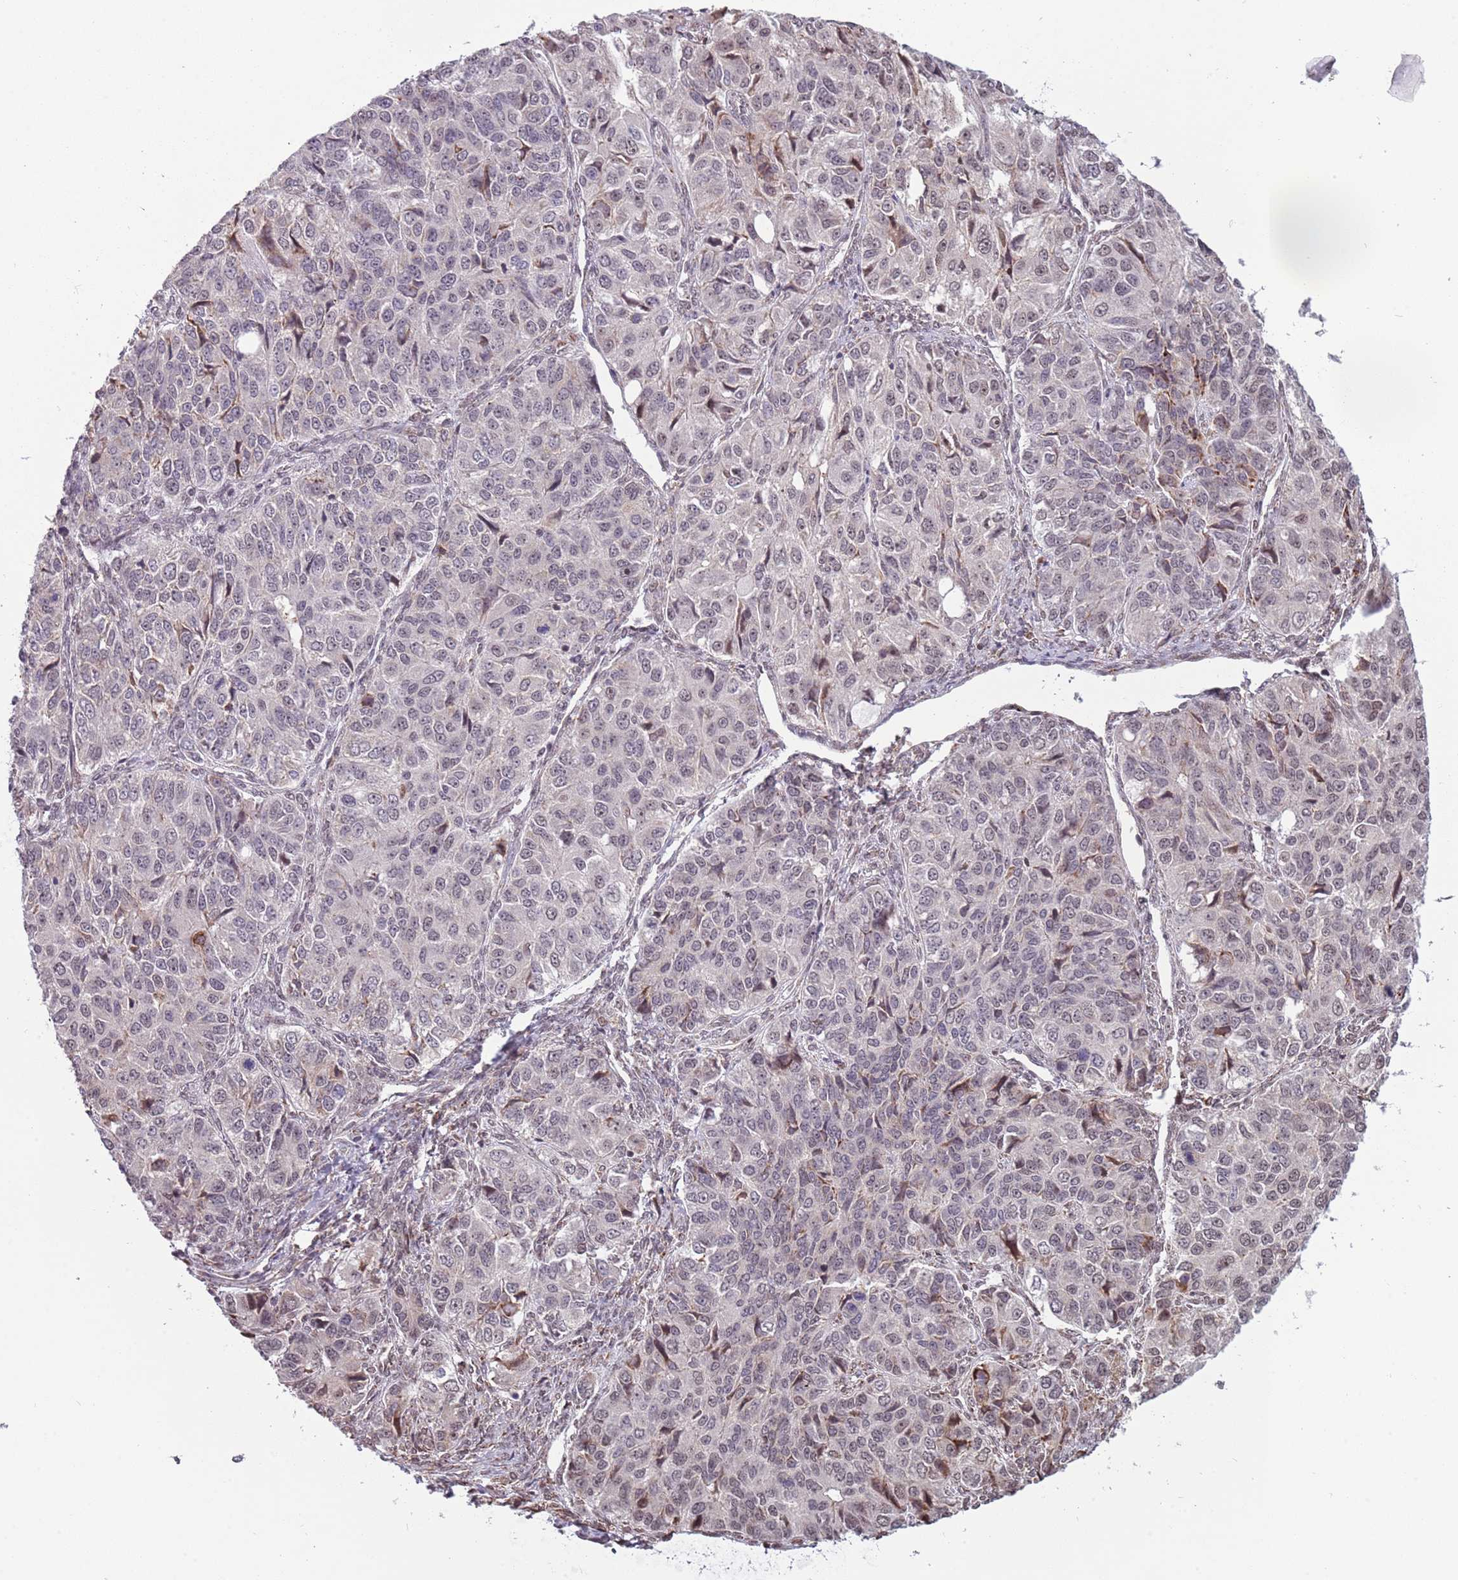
{"staining": {"intensity": "weak", "quantity": "<25%", "location": "nuclear"}, "tissue": "ovarian cancer", "cell_type": "Tumor cells", "image_type": "cancer", "snomed": [{"axis": "morphology", "description": "Carcinoma, endometroid"}, {"axis": "topography", "description": "Ovary"}], "caption": "This is an immunohistochemistry (IHC) image of human ovarian cancer. There is no staining in tumor cells.", "gene": "BARD1", "patient": {"sex": "female", "age": 51}}